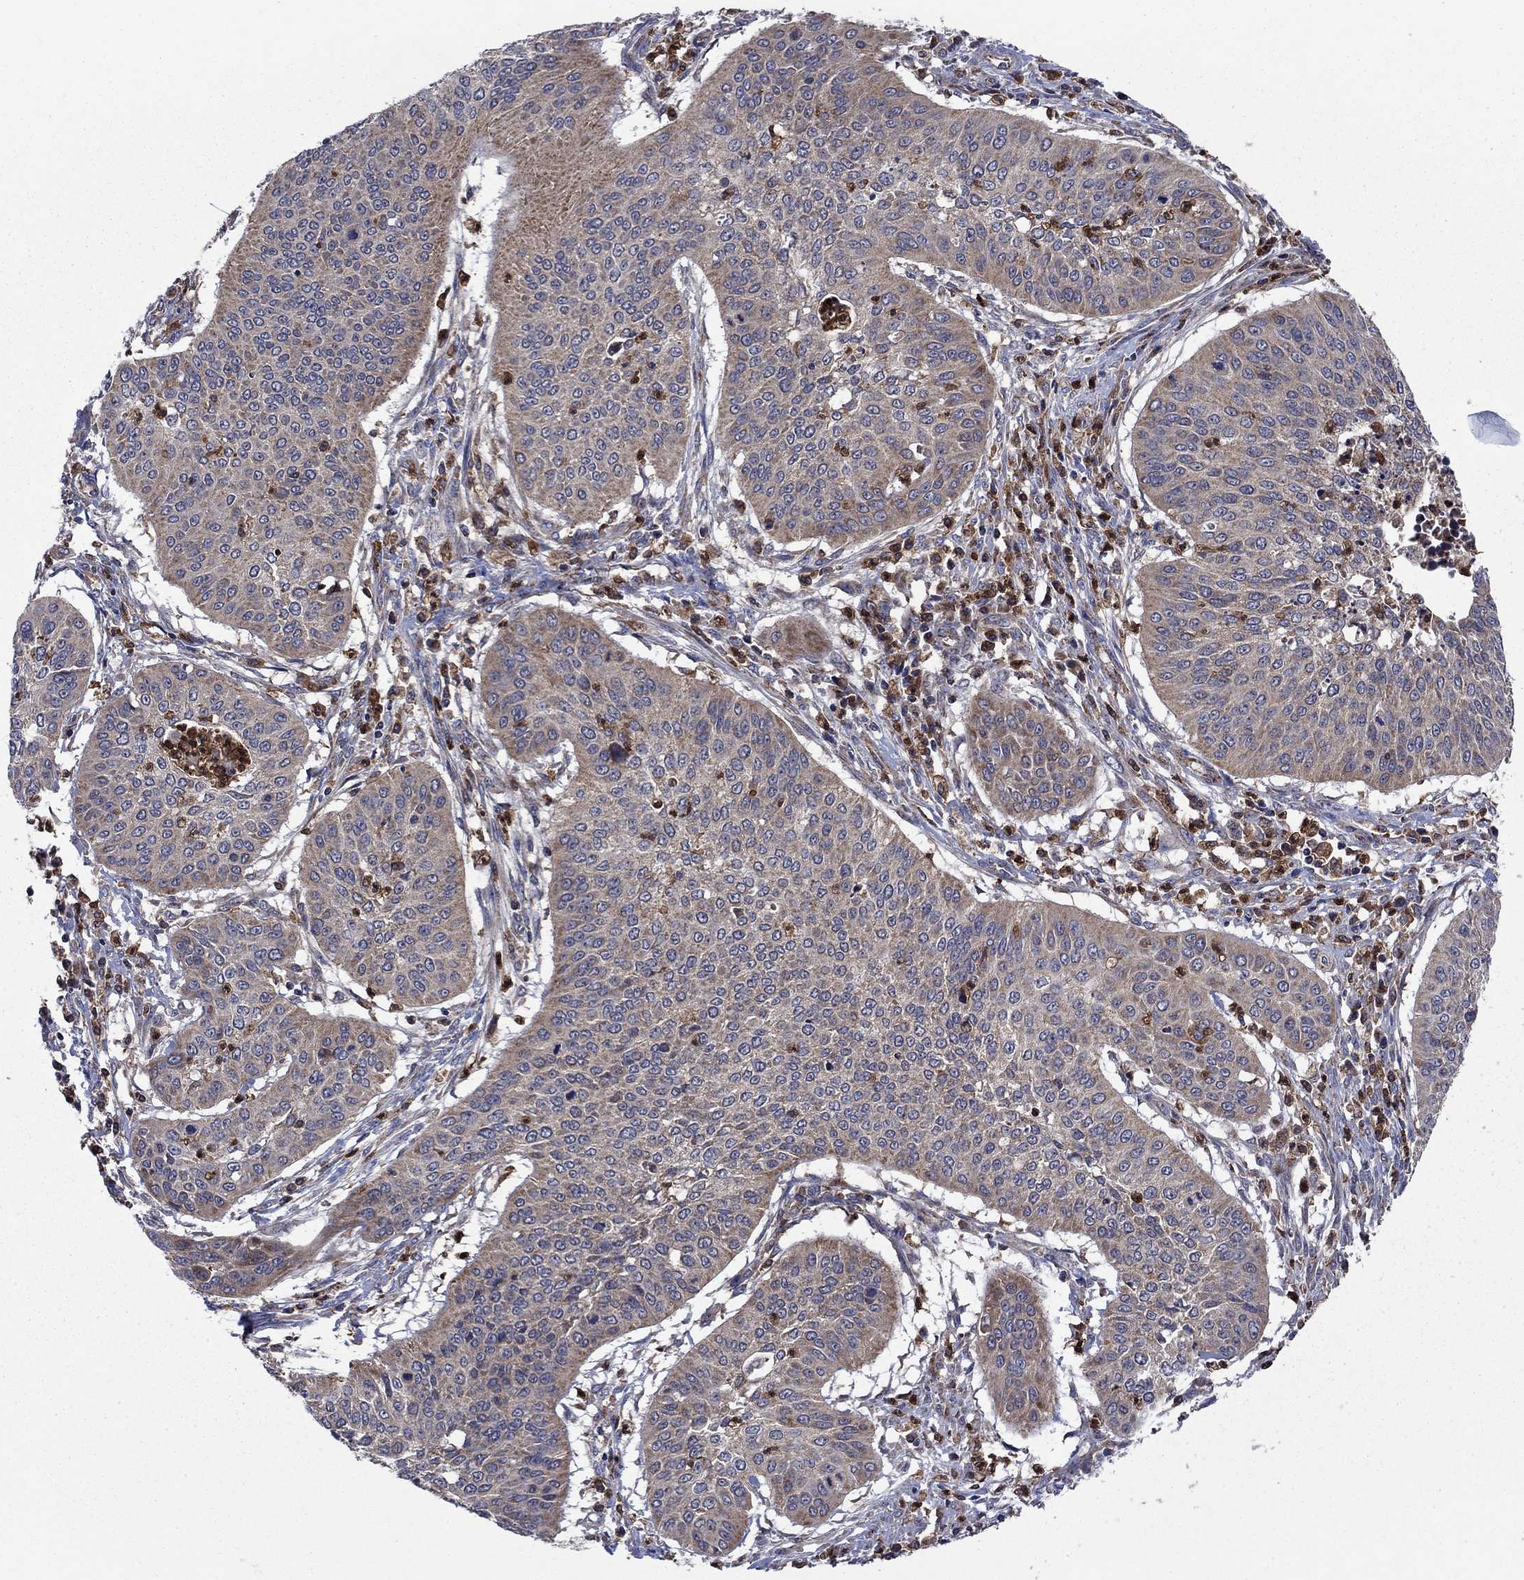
{"staining": {"intensity": "weak", "quantity": "25%-75%", "location": "cytoplasmic/membranous"}, "tissue": "cervical cancer", "cell_type": "Tumor cells", "image_type": "cancer", "snomed": [{"axis": "morphology", "description": "Normal tissue, NOS"}, {"axis": "morphology", "description": "Squamous cell carcinoma, NOS"}, {"axis": "topography", "description": "Cervix"}], "caption": "This histopathology image reveals immunohistochemistry (IHC) staining of human squamous cell carcinoma (cervical), with low weak cytoplasmic/membranous expression in approximately 25%-75% of tumor cells.", "gene": "RNF19B", "patient": {"sex": "female", "age": 39}}